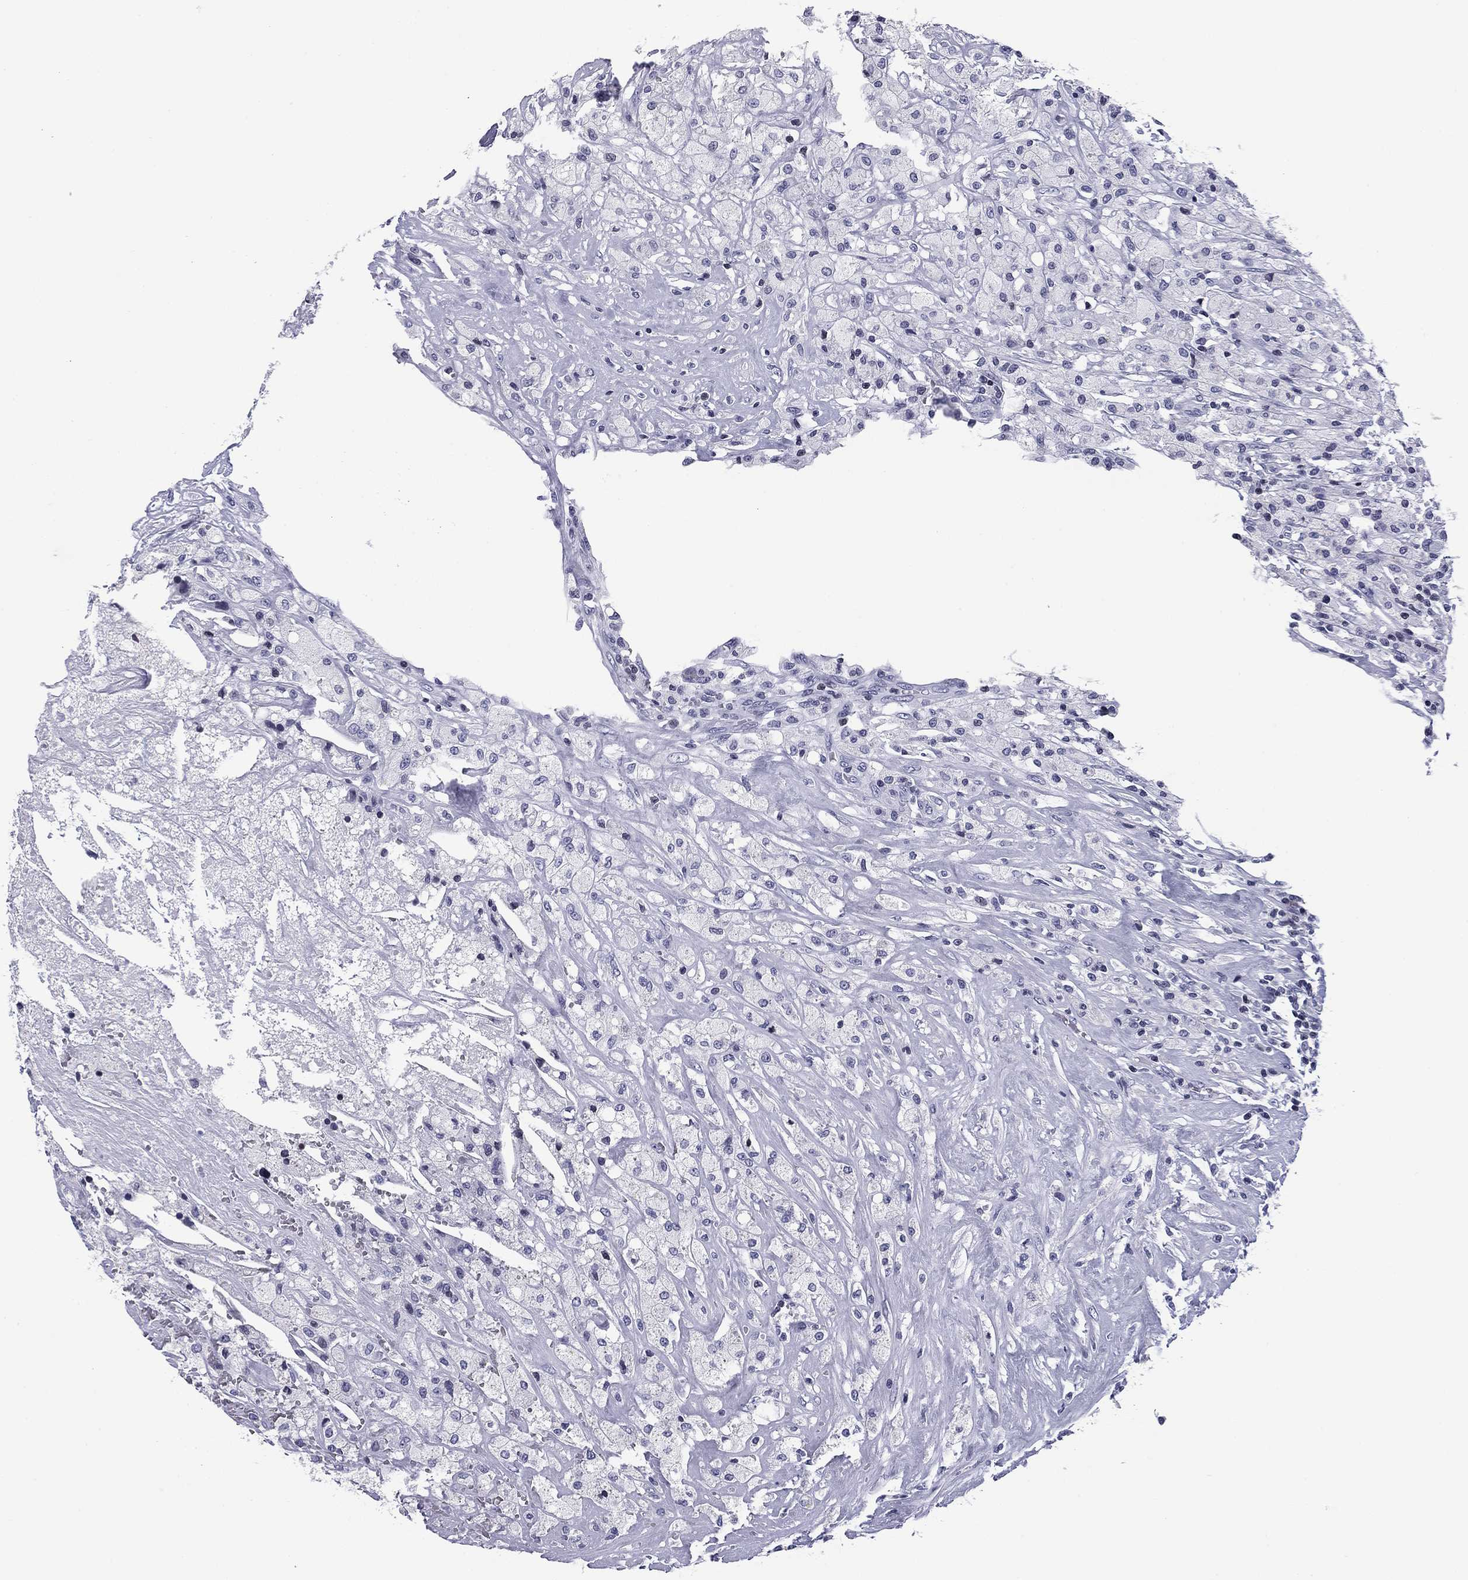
{"staining": {"intensity": "negative", "quantity": "none", "location": "none"}, "tissue": "testis cancer", "cell_type": "Tumor cells", "image_type": "cancer", "snomed": [{"axis": "morphology", "description": "Necrosis, NOS"}, {"axis": "morphology", "description": "Carcinoma, Embryonal, NOS"}, {"axis": "topography", "description": "Testis"}], "caption": "A photomicrograph of testis cancer stained for a protein demonstrates no brown staining in tumor cells.", "gene": "CCDC144A", "patient": {"sex": "male", "age": 19}}